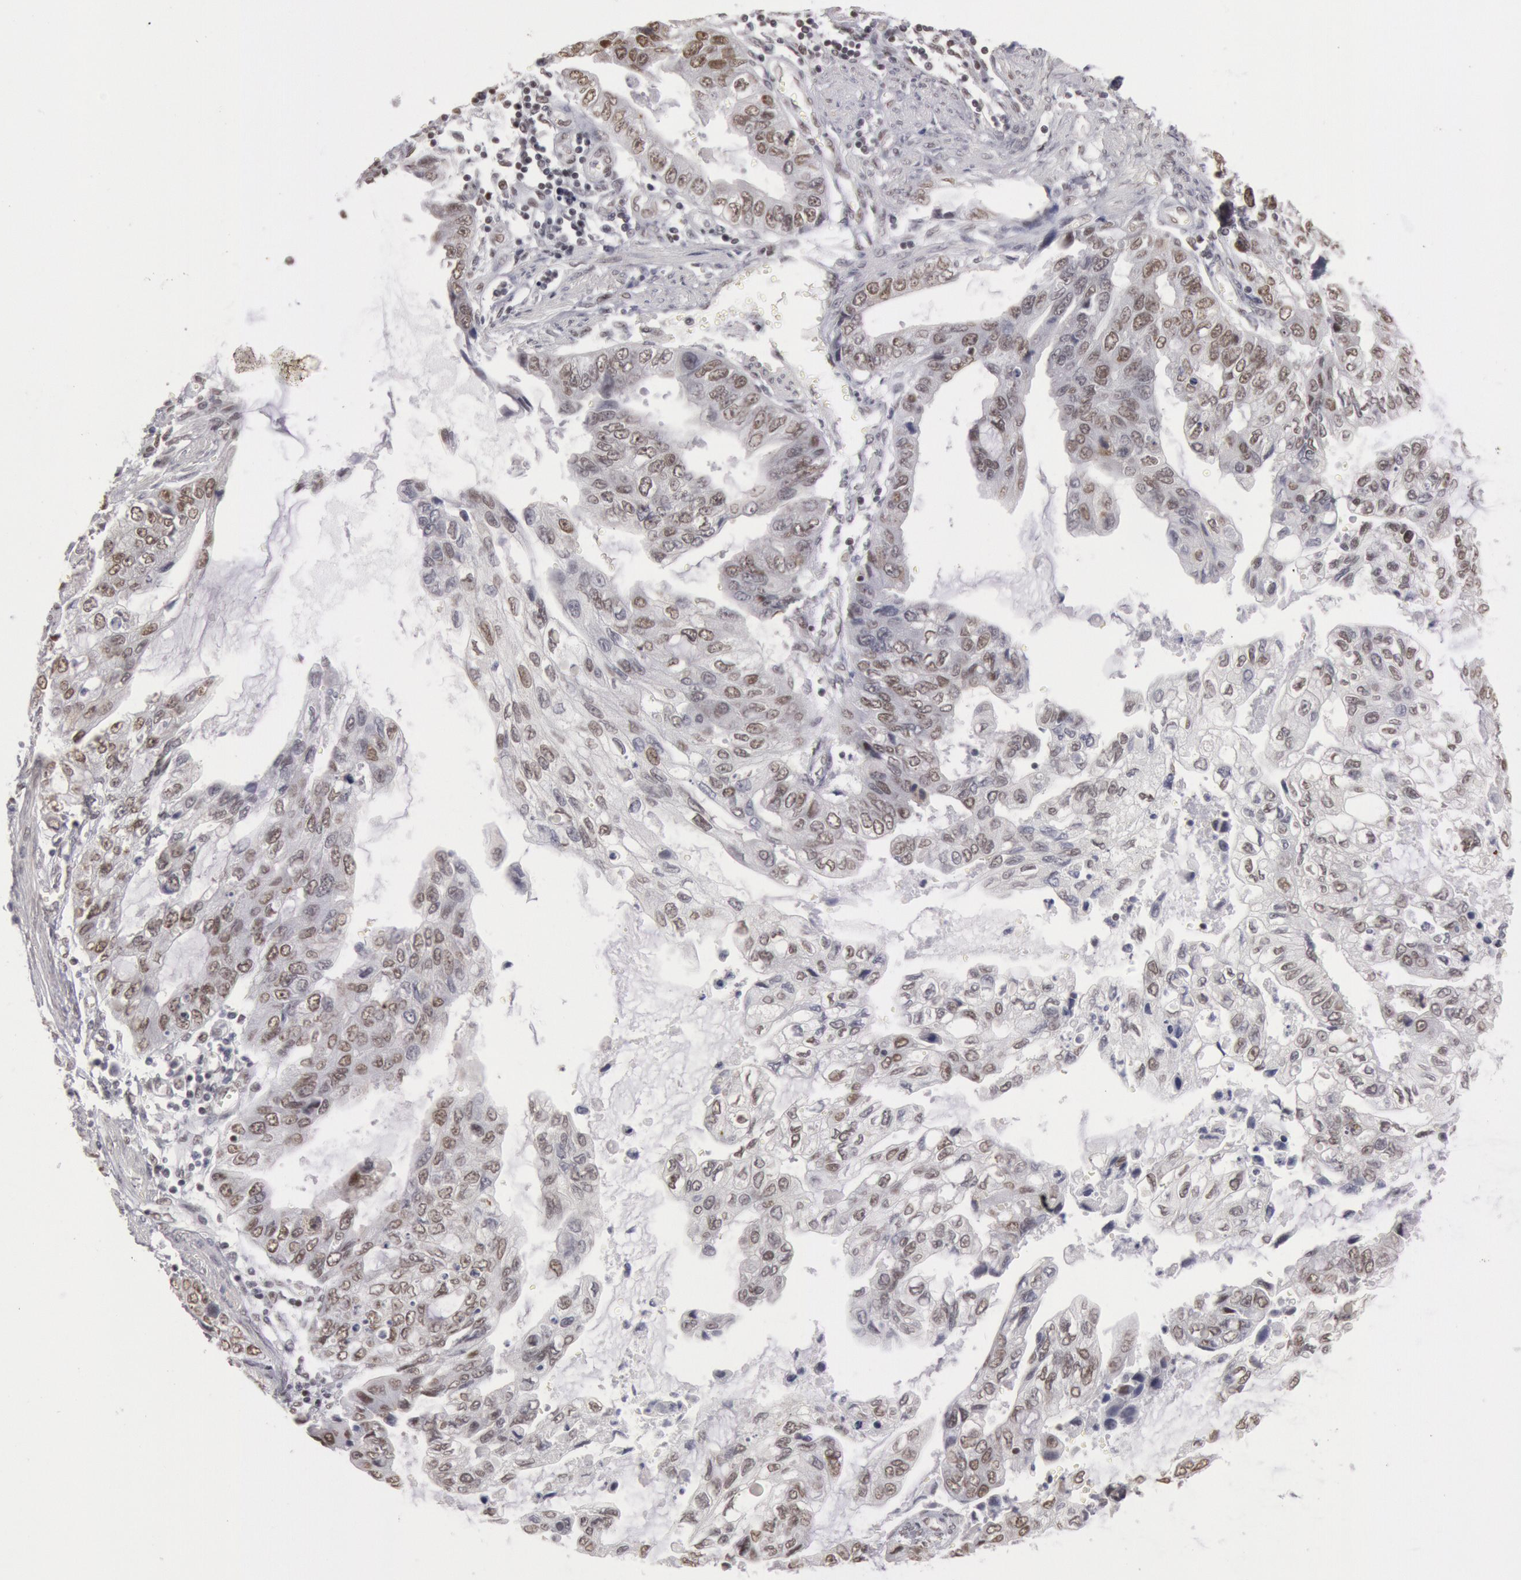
{"staining": {"intensity": "weak", "quantity": "25%-75%", "location": "cytoplasmic/membranous"}, "tissue": "stomach cancer", "cell_type": "Tumor cells", "image_type": "cancer", "snomed": [{"axis": "morphology", "description": "Adenocarcinoma, NOS"}, {"axis": "topography", "description": "Stomach, upper"}], "caption": "IHC histopathology image of human stomach cancer stained for a protein (brown), which reveals low levels of weak cytoplasmic/membranous expression in about 25%-75% of tumor cells.", "gene": "ESS2", "patient": {"sex": "female", "age": 52}}